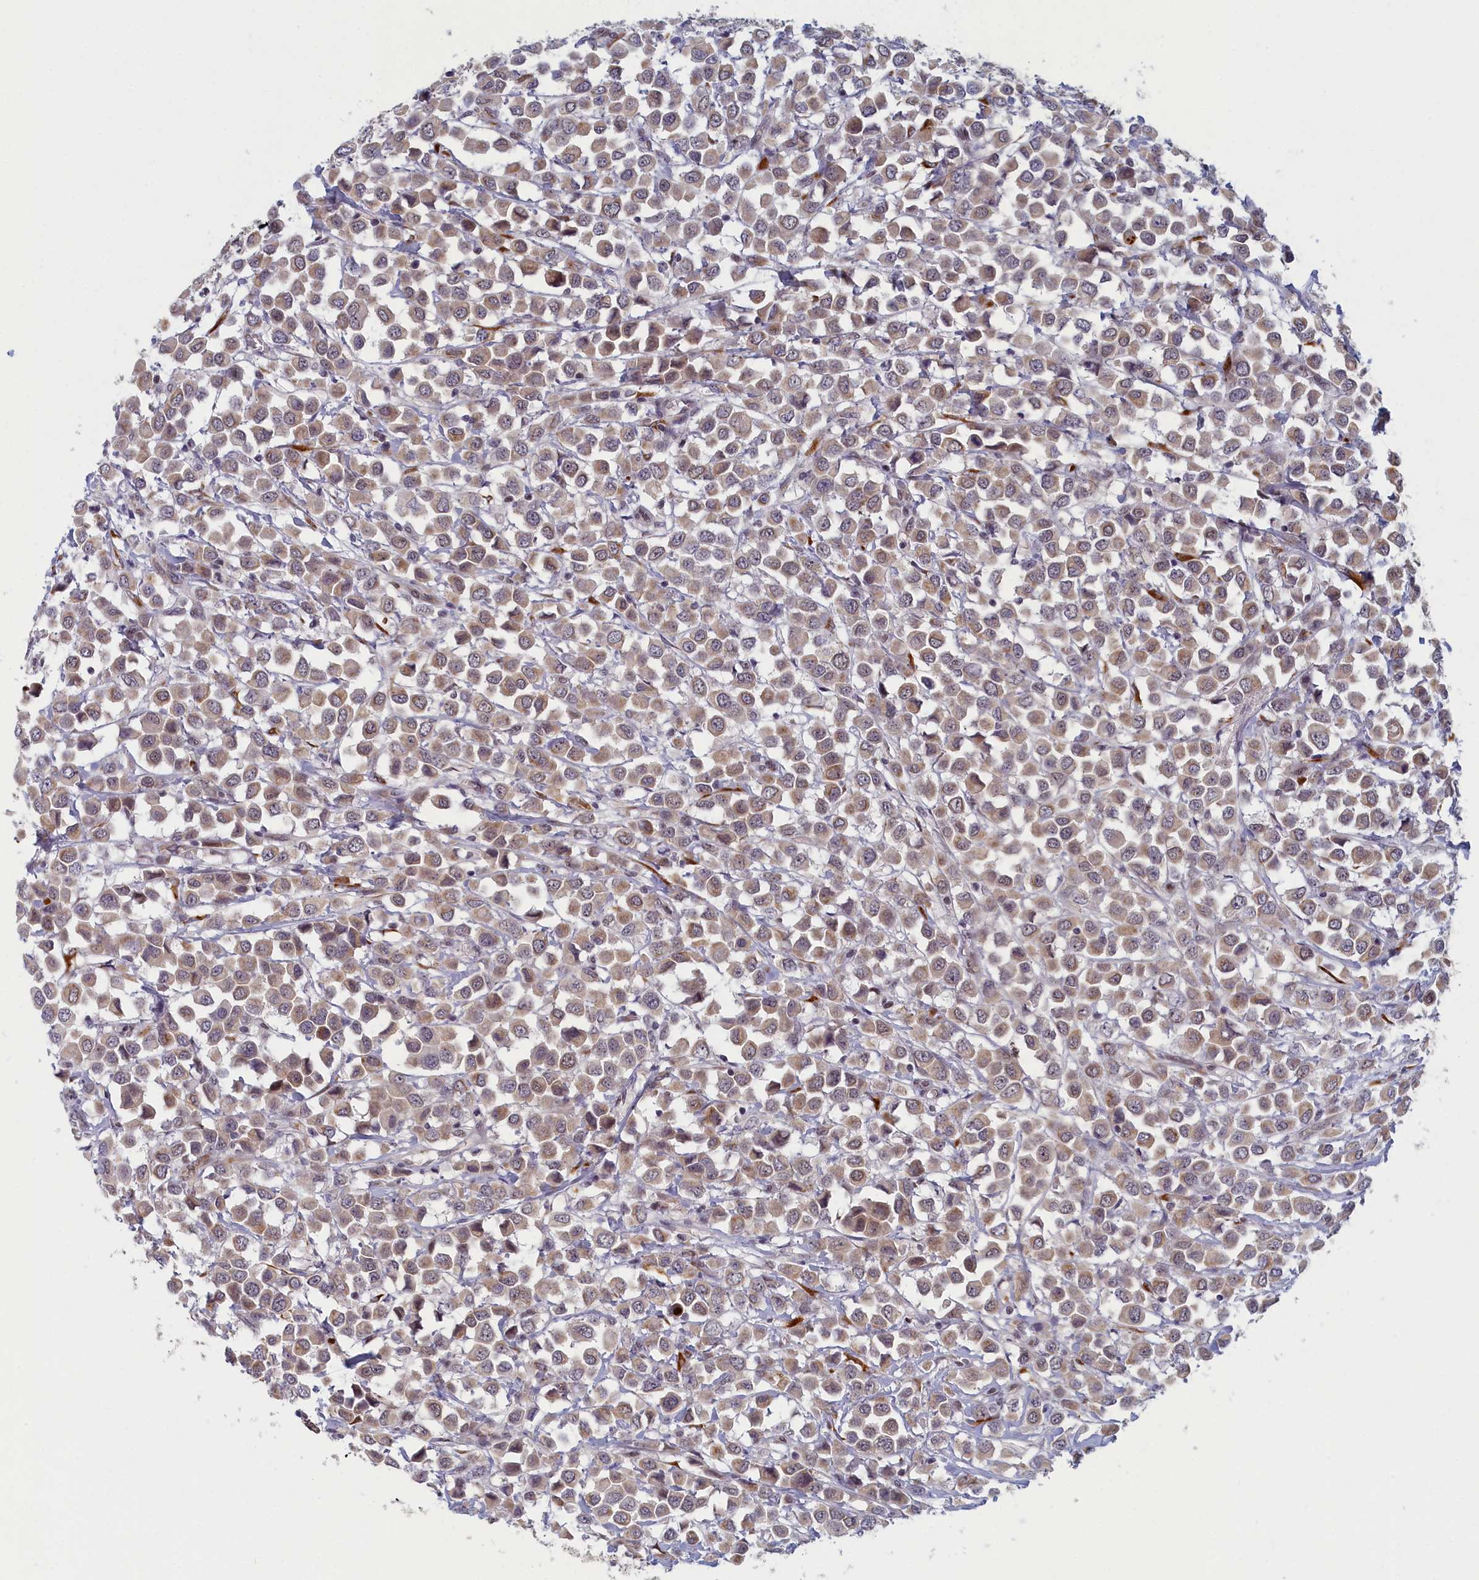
{"staining": {"intensity": "weak", "quantity": ">75%", "location": "cytoplasmic/membranous"}, "tissue": "breast cancer", "cell_type": "Tumor cells", "image_type": "cancer", "snomed": [{"axis": "morphology", "description": "Duct carcinoma"}, {"axis": "topography", "description": "Breast"}], "caption": "This histopathology image exhibits breast cancer stained with immunohistochemistry (IHC) to label a protein in brown. The cytoplasmic/membranous of tumor cells show weak positivity for the protein. Nuclei are counter-stained blue.", "gene": "DNAJC17", "patient": {"sex": "female", "age": 61}}